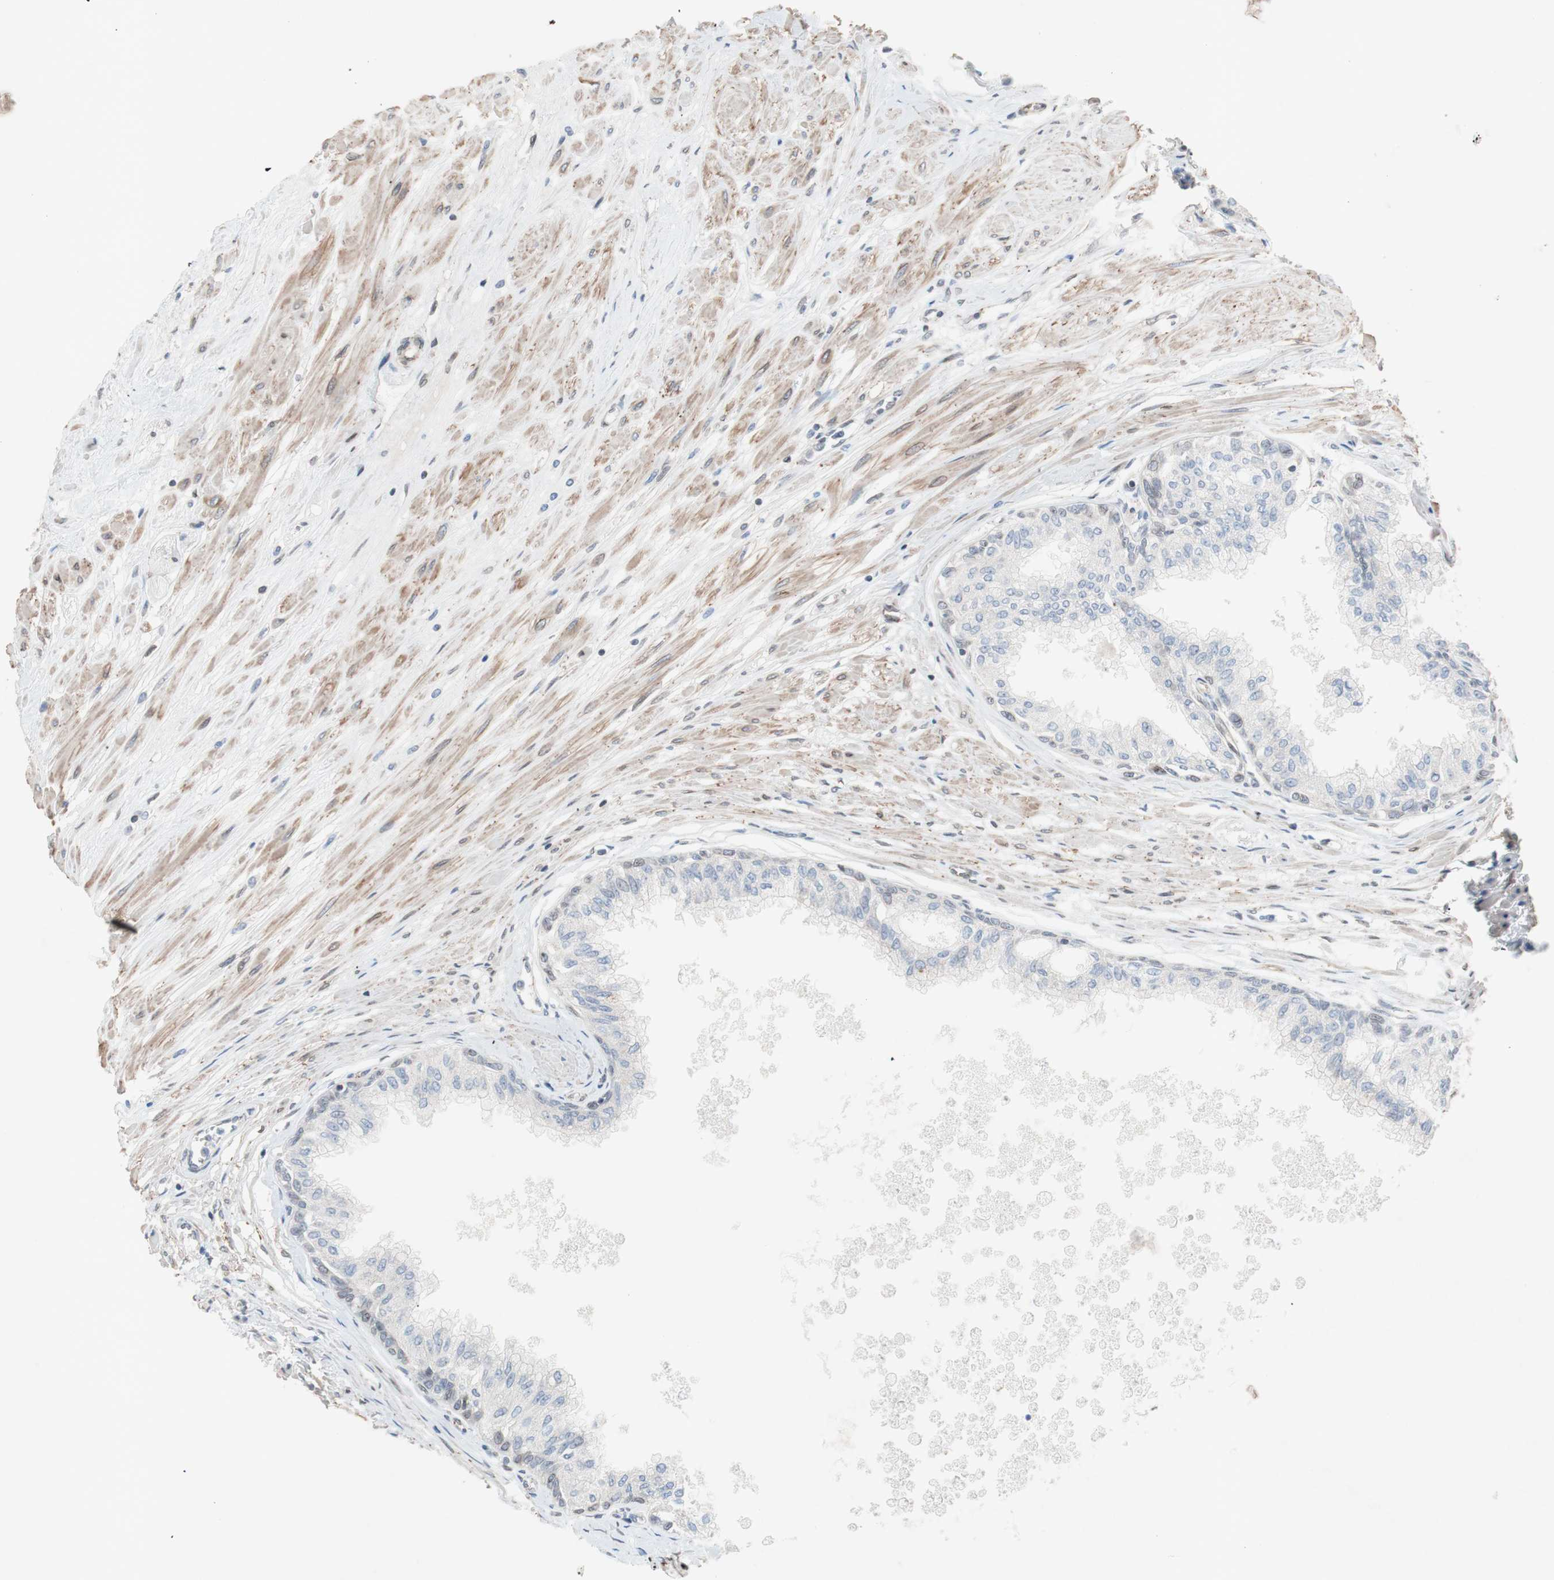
{"staining": {"intensity": "weak", "quantity": "<25%", "location": "cytoplasmic/membranous,nuclear"}, "tissue": "prostate", "cell_type": "Glandular cells", "image_type": "normal", "snomed": [{"axis": "morphology", "description": "Normal tissue, NOS"}, {"axis": "topography", "description": "Prostate"}, {"axis": "topography", "description": "Seminal veicle"}], "caption": "The IHC photomicrograph has no significant staining in glandular cells of prostate. Nuclei are stained in blue.", "gene": "ARNT2", "patient": {"sex": "male", "age": 60}}